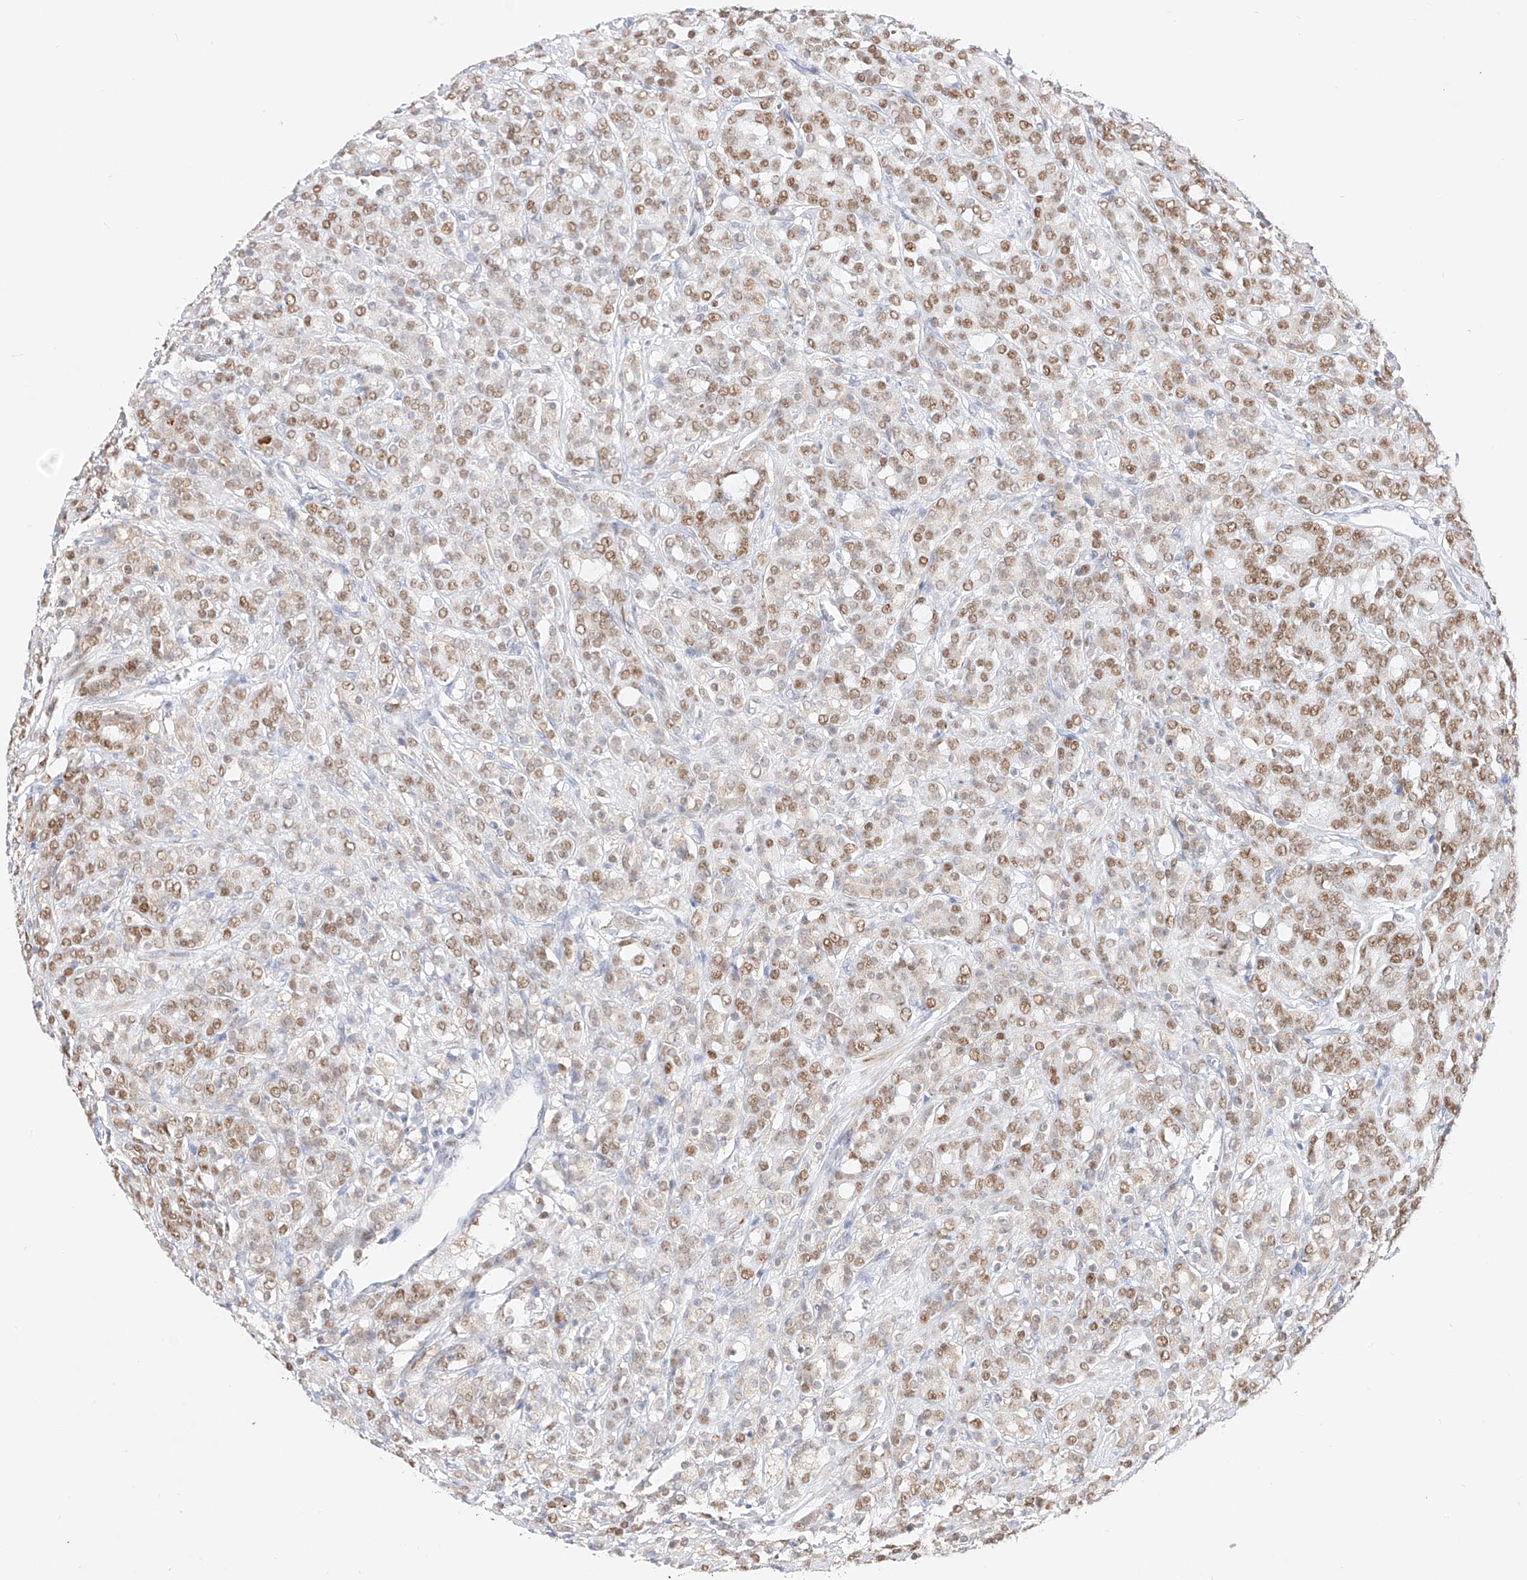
{"staining": {"intensity": "moderate", "quantity": ">75%", "location": "nuclear"}, "tissue": "prostate cancer", "cell_type": "Tumor cells", "image_type": "cancer", "snomed": [{"axis": "morphology", "description": "Adenocarcinoma, High grade"}, {"axis": "topography", "description": "Prostate"}], "caption": "Prostate high-grade adenocarcinoma tissue demonstrates moderate nuclear staining in approximately >75% of tumor cells", "gene": "APIP", "patient": {"sex": "male", "age": 62}}